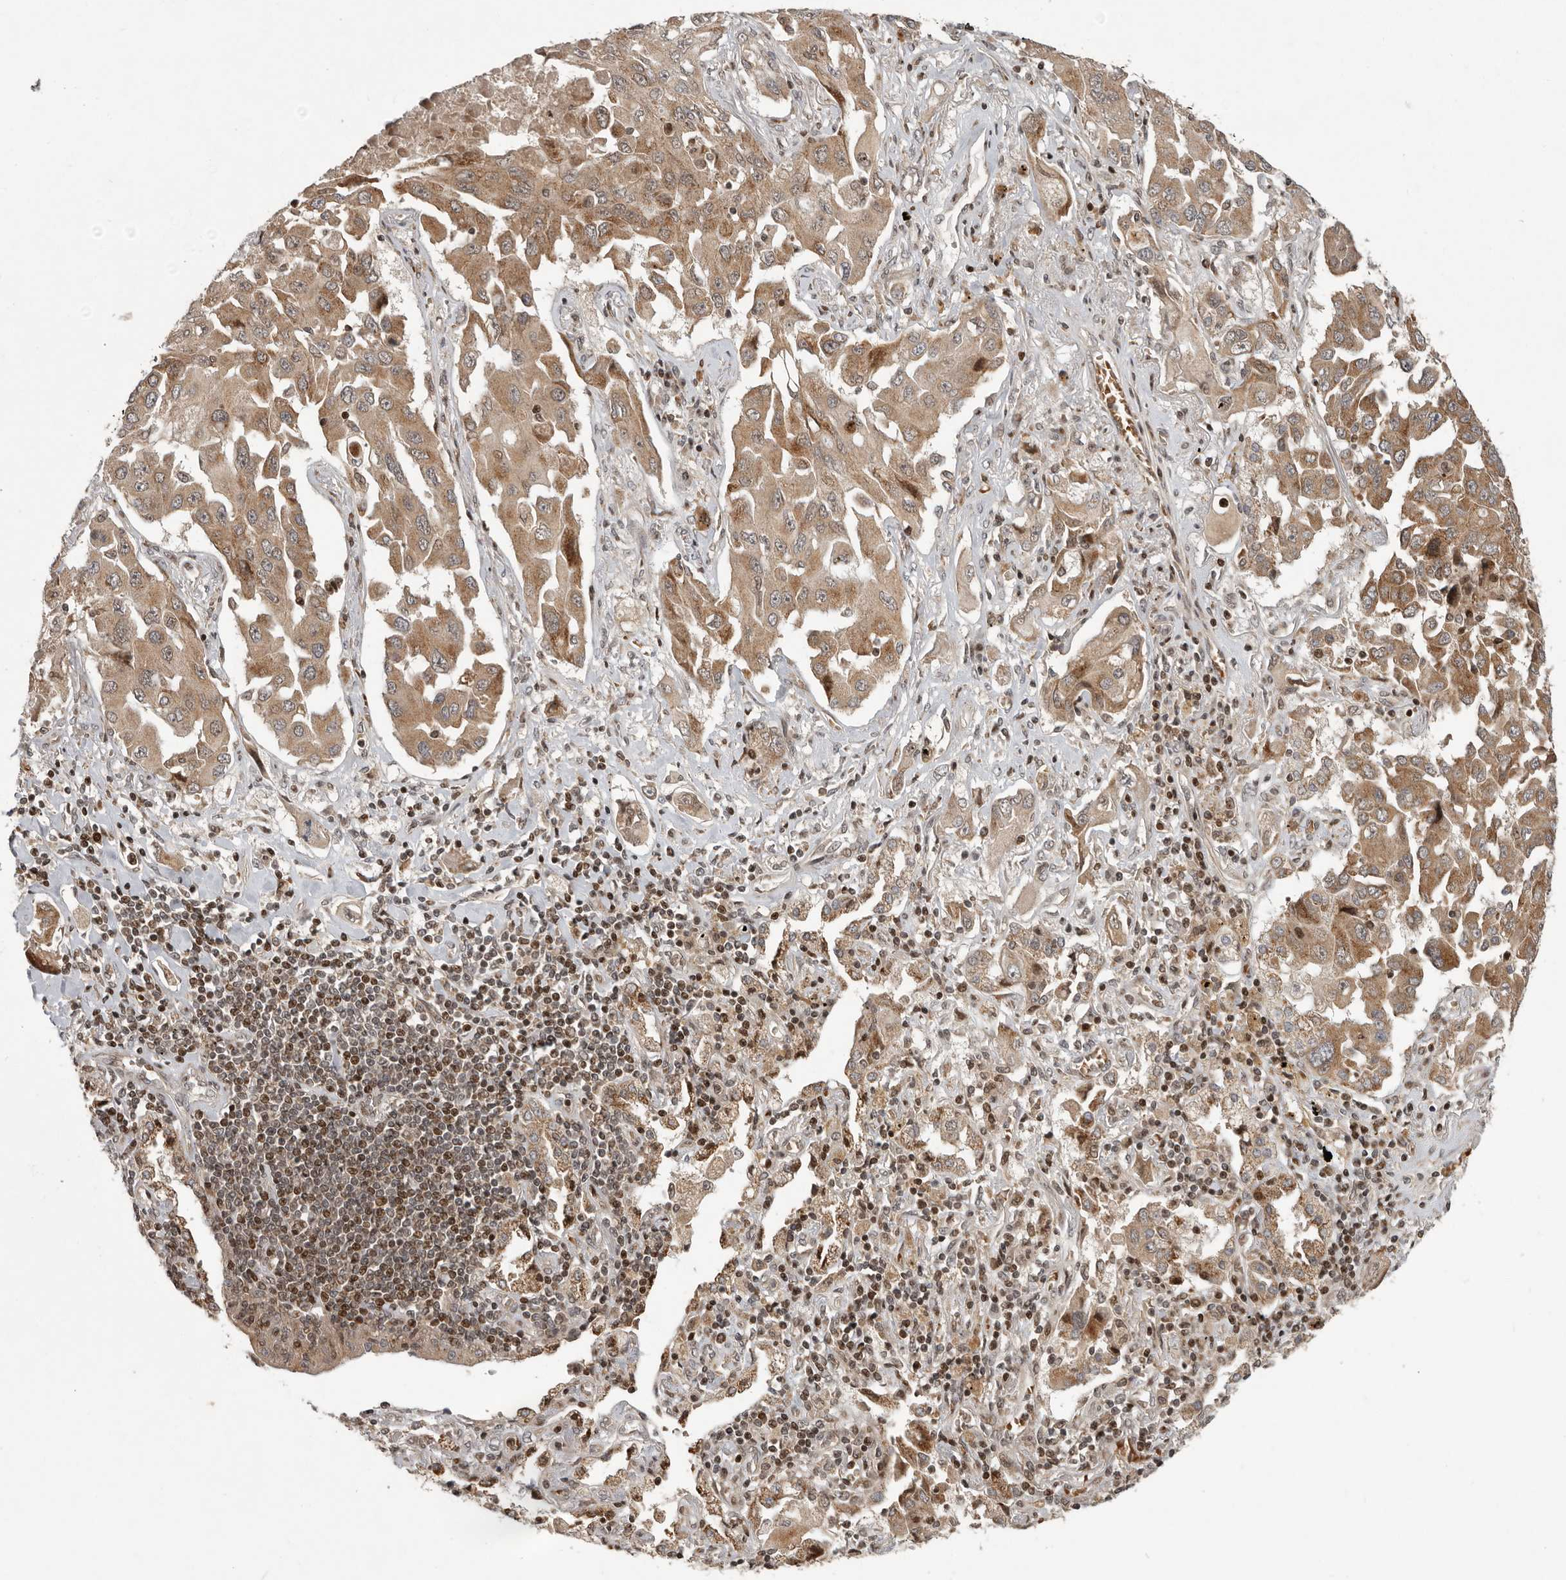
{"staining": {"intensity": "moderate", "quantity": ">75%", "location": "cytoplasmic/membranous,nuclear"}, "tissue": "lung cancer", "cell_type": "Tumor cells", "image_type": "cancer", "snomed": [{"axis": "morphology", "description": "Adenocarcinoma, NOS"}, {"axis": "topography", "description": "Lung"}], "caption": "Protein staining of lung cancer (adenocarcinoma) tissue exhibits moderate cytoplasmic/membranous and nuclear positivity in approximately >75% of tumor cells.", "gene": "RABIF", "patient": {"sex": "female", "age": 65}}